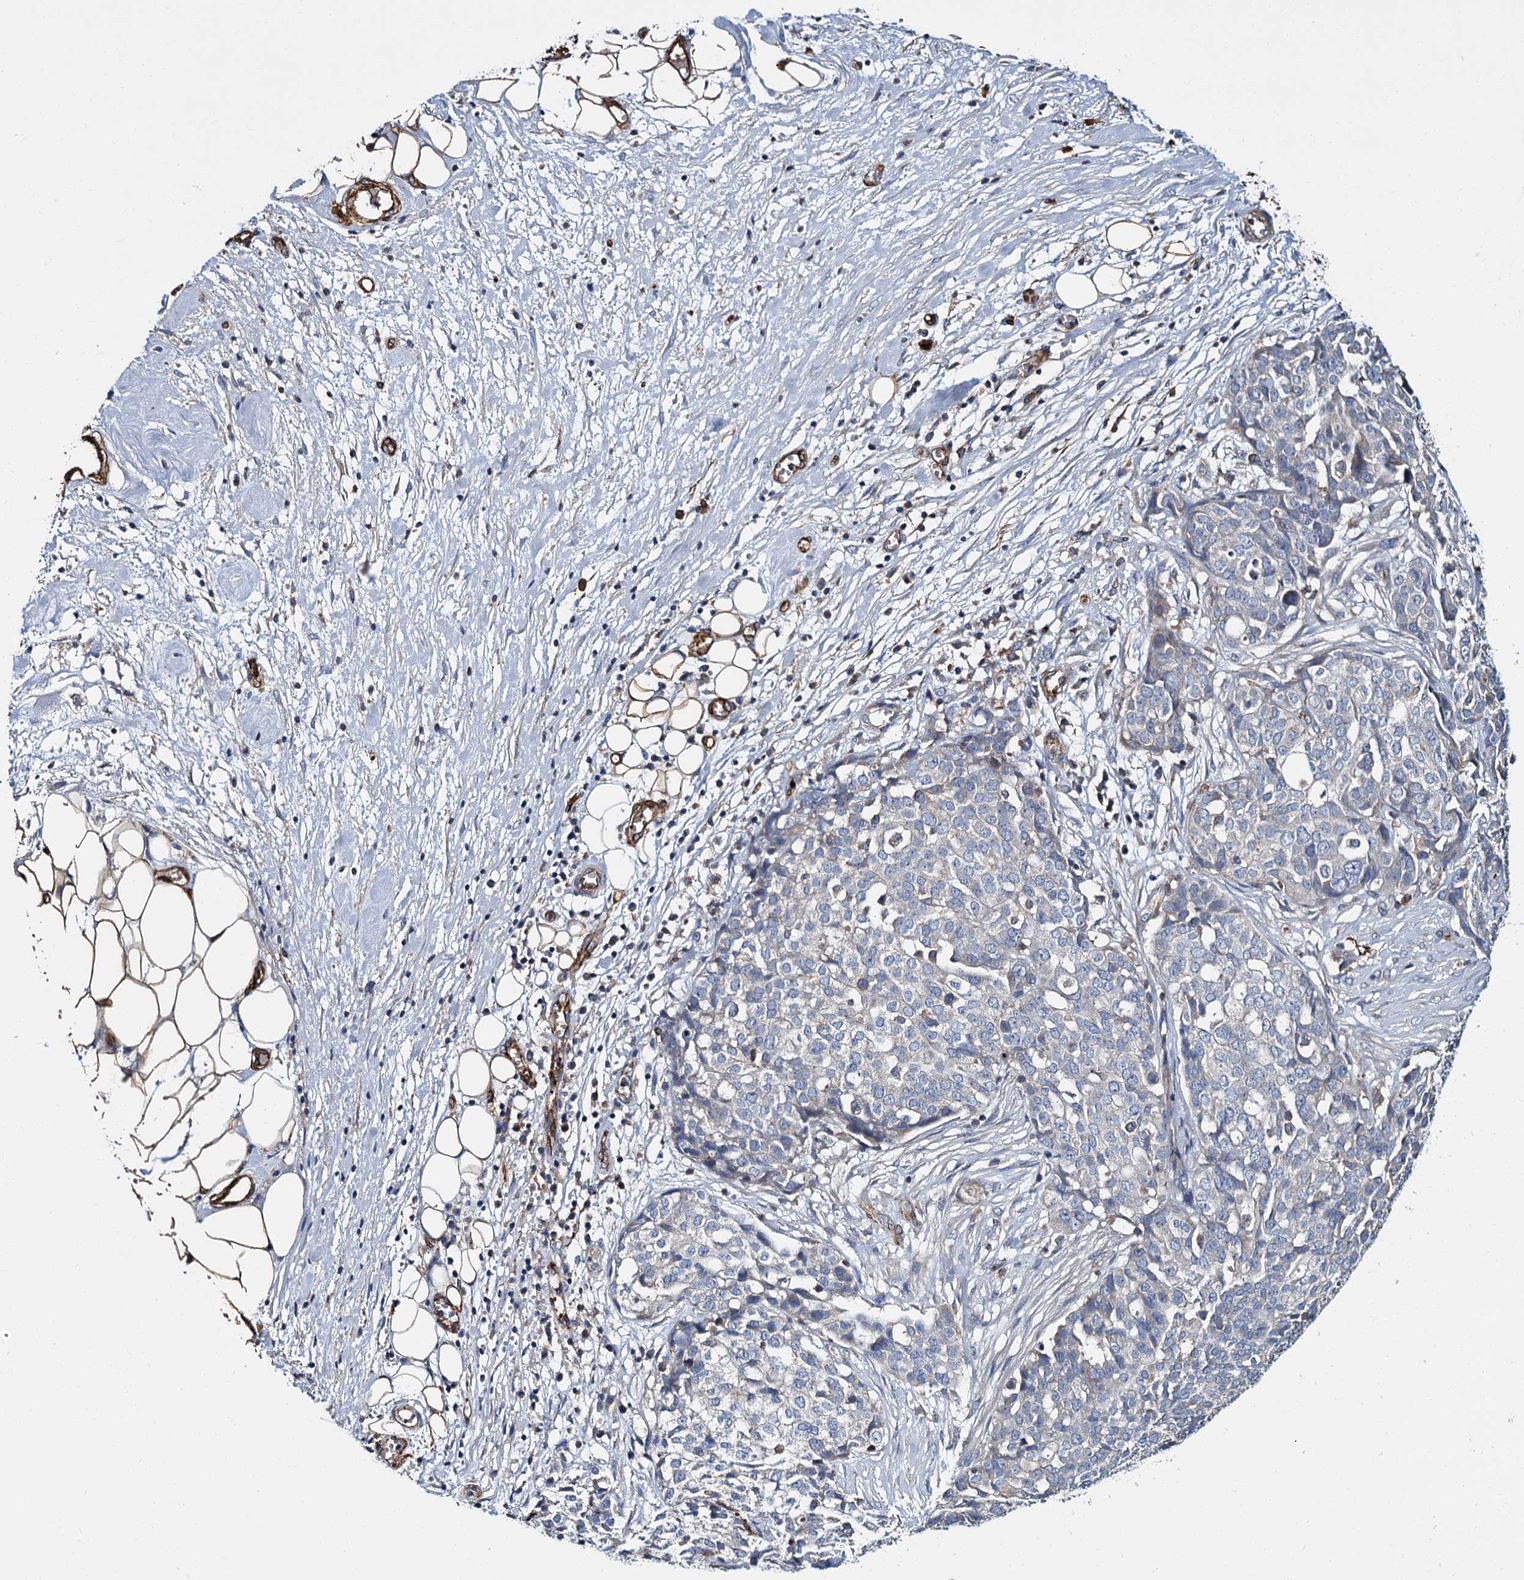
{"staining": {"intensity": "negative", "quantity": "none", "location": "none"}, "tissue": "ovarian cancer", "cell_type": "Tumor cells", "image_type": "cancer", "snomed": [{"axis": "morphology", "description": "Cystadenocarcinoma, serous, NOS"}, {"axis": "topography", "description": "Soft tissue"}, {"axis": "topography", "description": "Ovary"}], "caption": "Tumor cells are negative for brown protein staining in ovarian serous cystadenocarcinoma. (Stains: DAB IHC with hematoxylin counter stain, Microscopy: brightfield microscopy at high magnification).", "gene": "CACNA1C", "patient": {"sex": "female", "age": 57}}